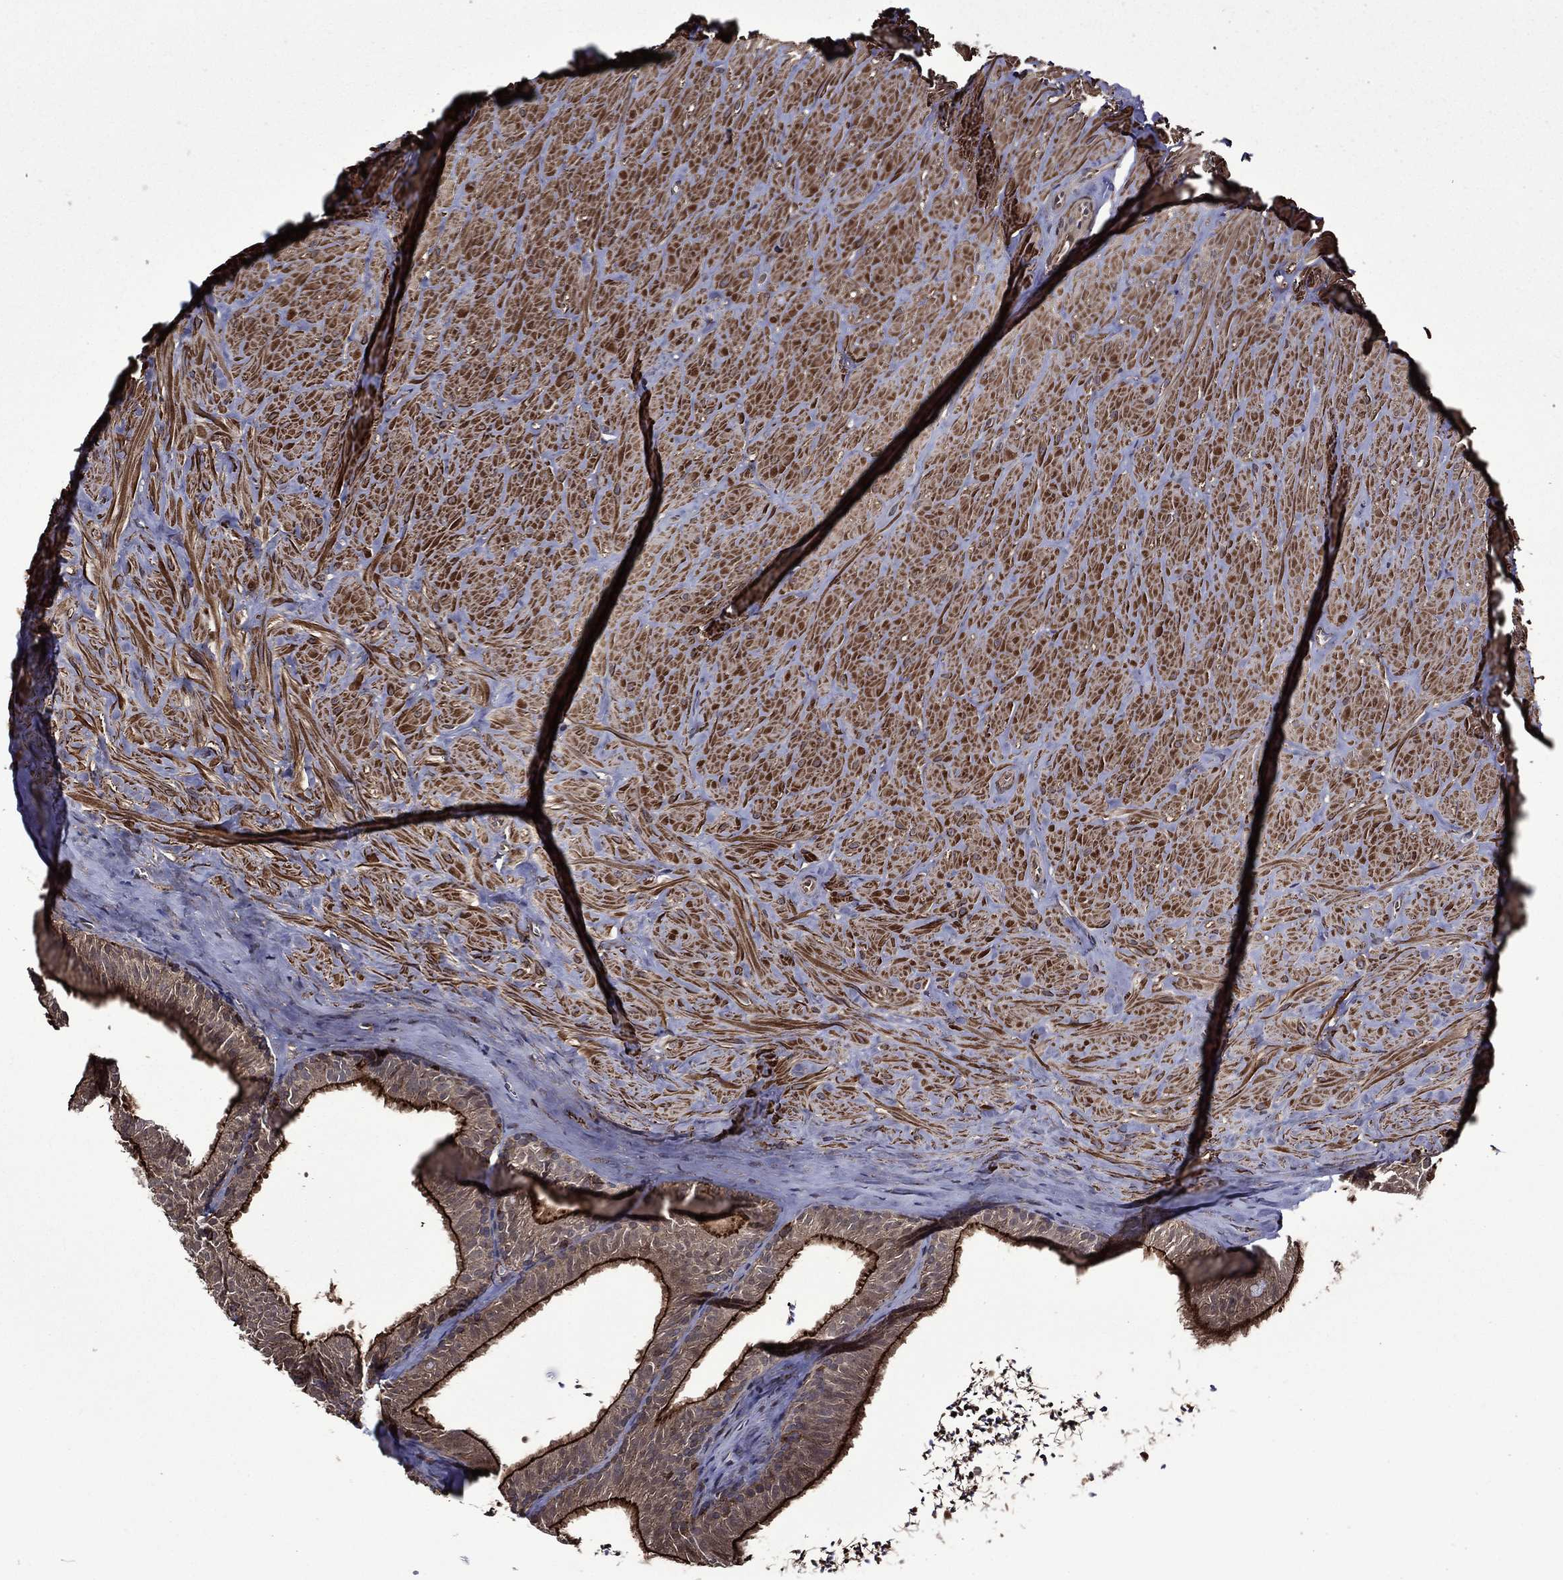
{"staining": {"intensity": "strong", "quantity": "25%-75%", "location": "cytoplasmic/membranous"}, "tissue": "epididymis", "cell_type": "Glandular cells", "image_type": "normal", "snomed": [{"axis": "morphology", "description": "Normal tissue, NOS"}, {"axis": "topography", "description": "Epididymis"}], "caption": "Immunohistochemistry (DAB) staining of normal epididymis exhibits strong cytoplasmic/membranous protein expression in about 25%-75% of glandular cells. (Brightfield microscopy of DAB IHC at high magnification).", "gene": "PLPP3", "patient": {"sex": "male", "age": 32}}